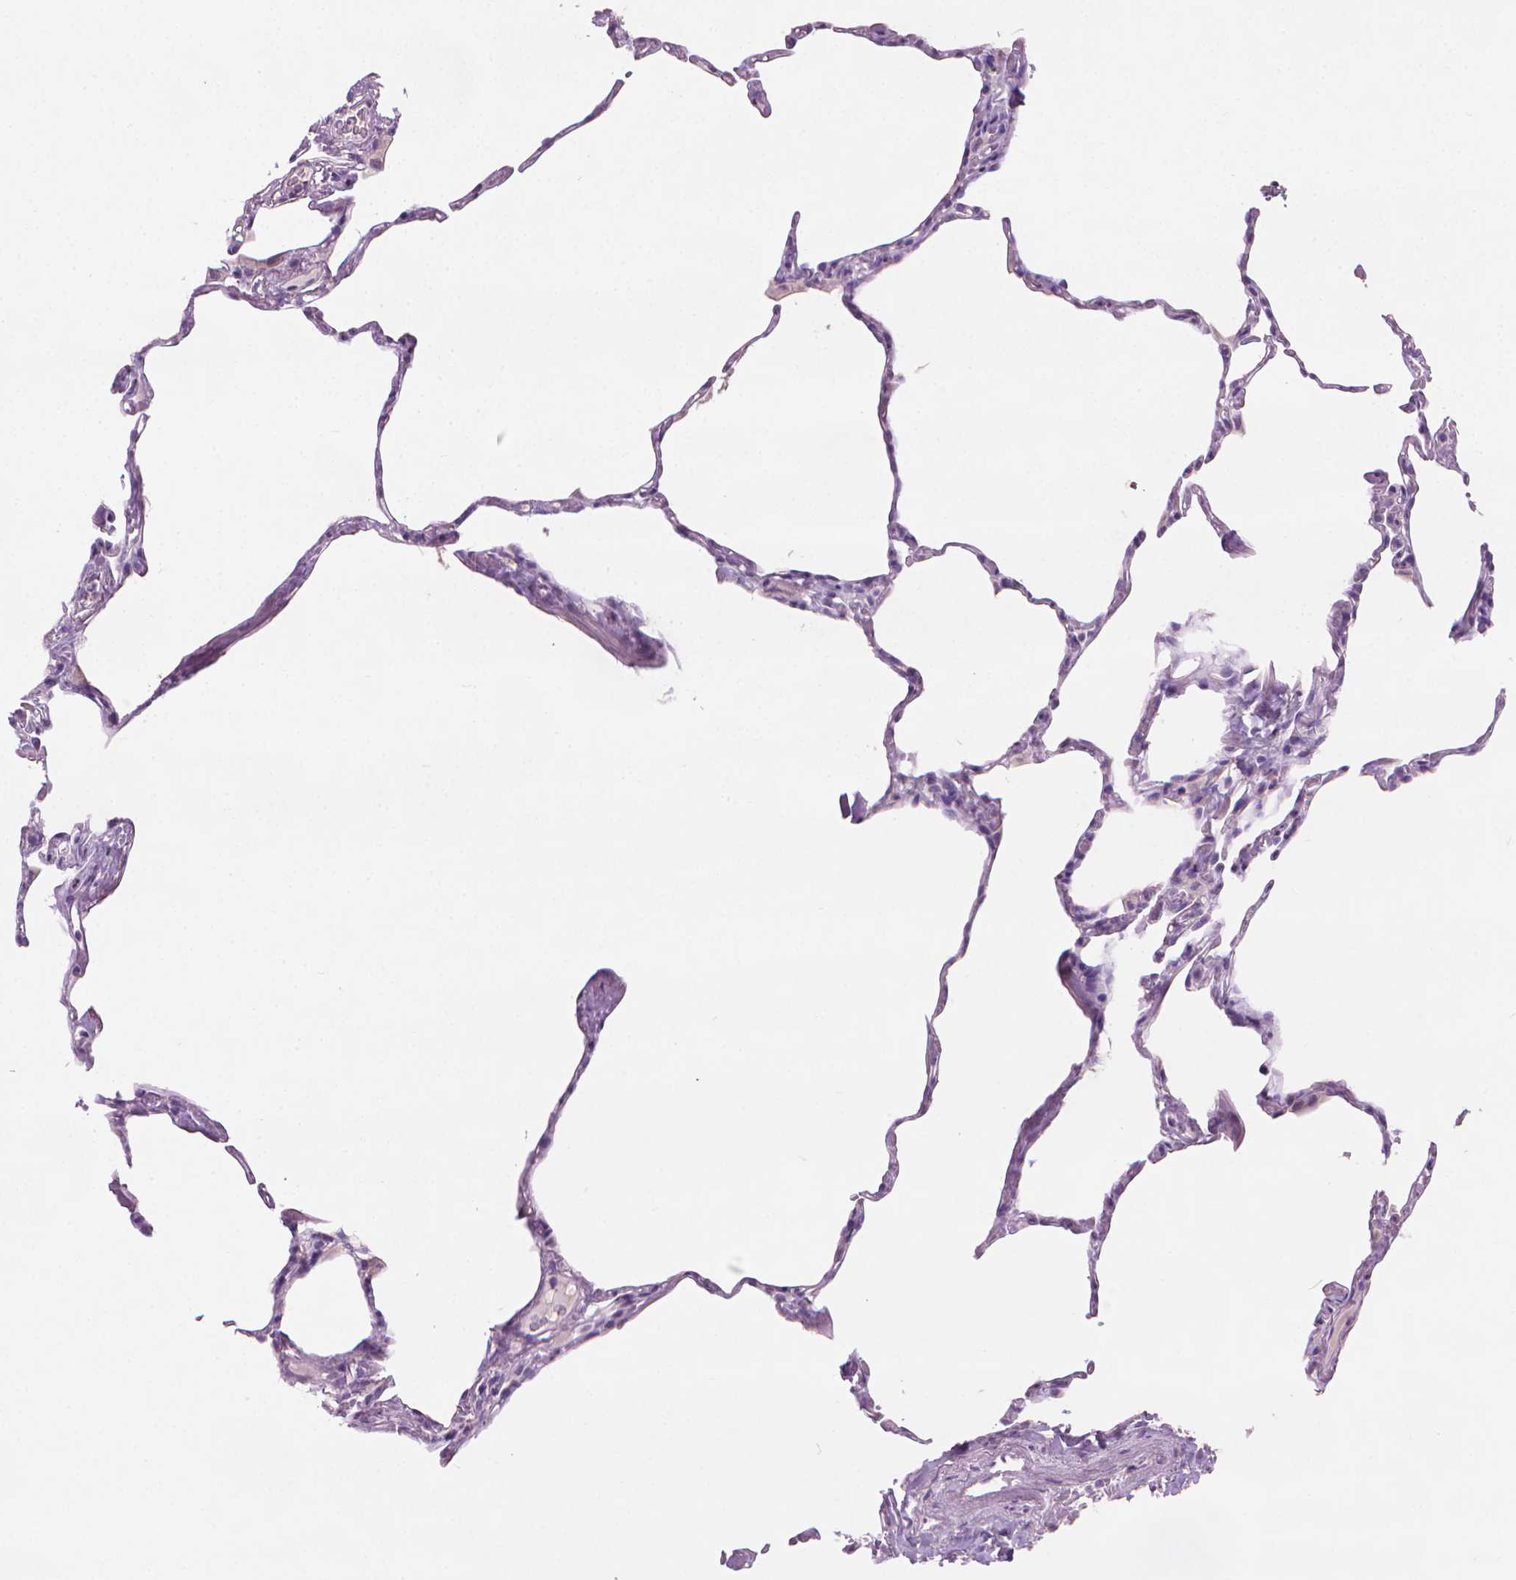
{"staining": {"intensity": "negative", "quantity": "none", "location": "none"}, "tissue": "lung", "cell_type": "Alveolar cells", "image_type": "normal", "snomed": [{"axis": "morphology", "description": "Normal tissue, NOS"}, {"axis": "topography", "description": "Lung"}], "caption": "IHC photomicrograph of benign lung: human lung stained with DAB (3,3'-diaminobenzidine) shows no significant protein staining in alveolar cells.", "gene": "MLANA", "patient": {"sex": "male", "age": 65}}